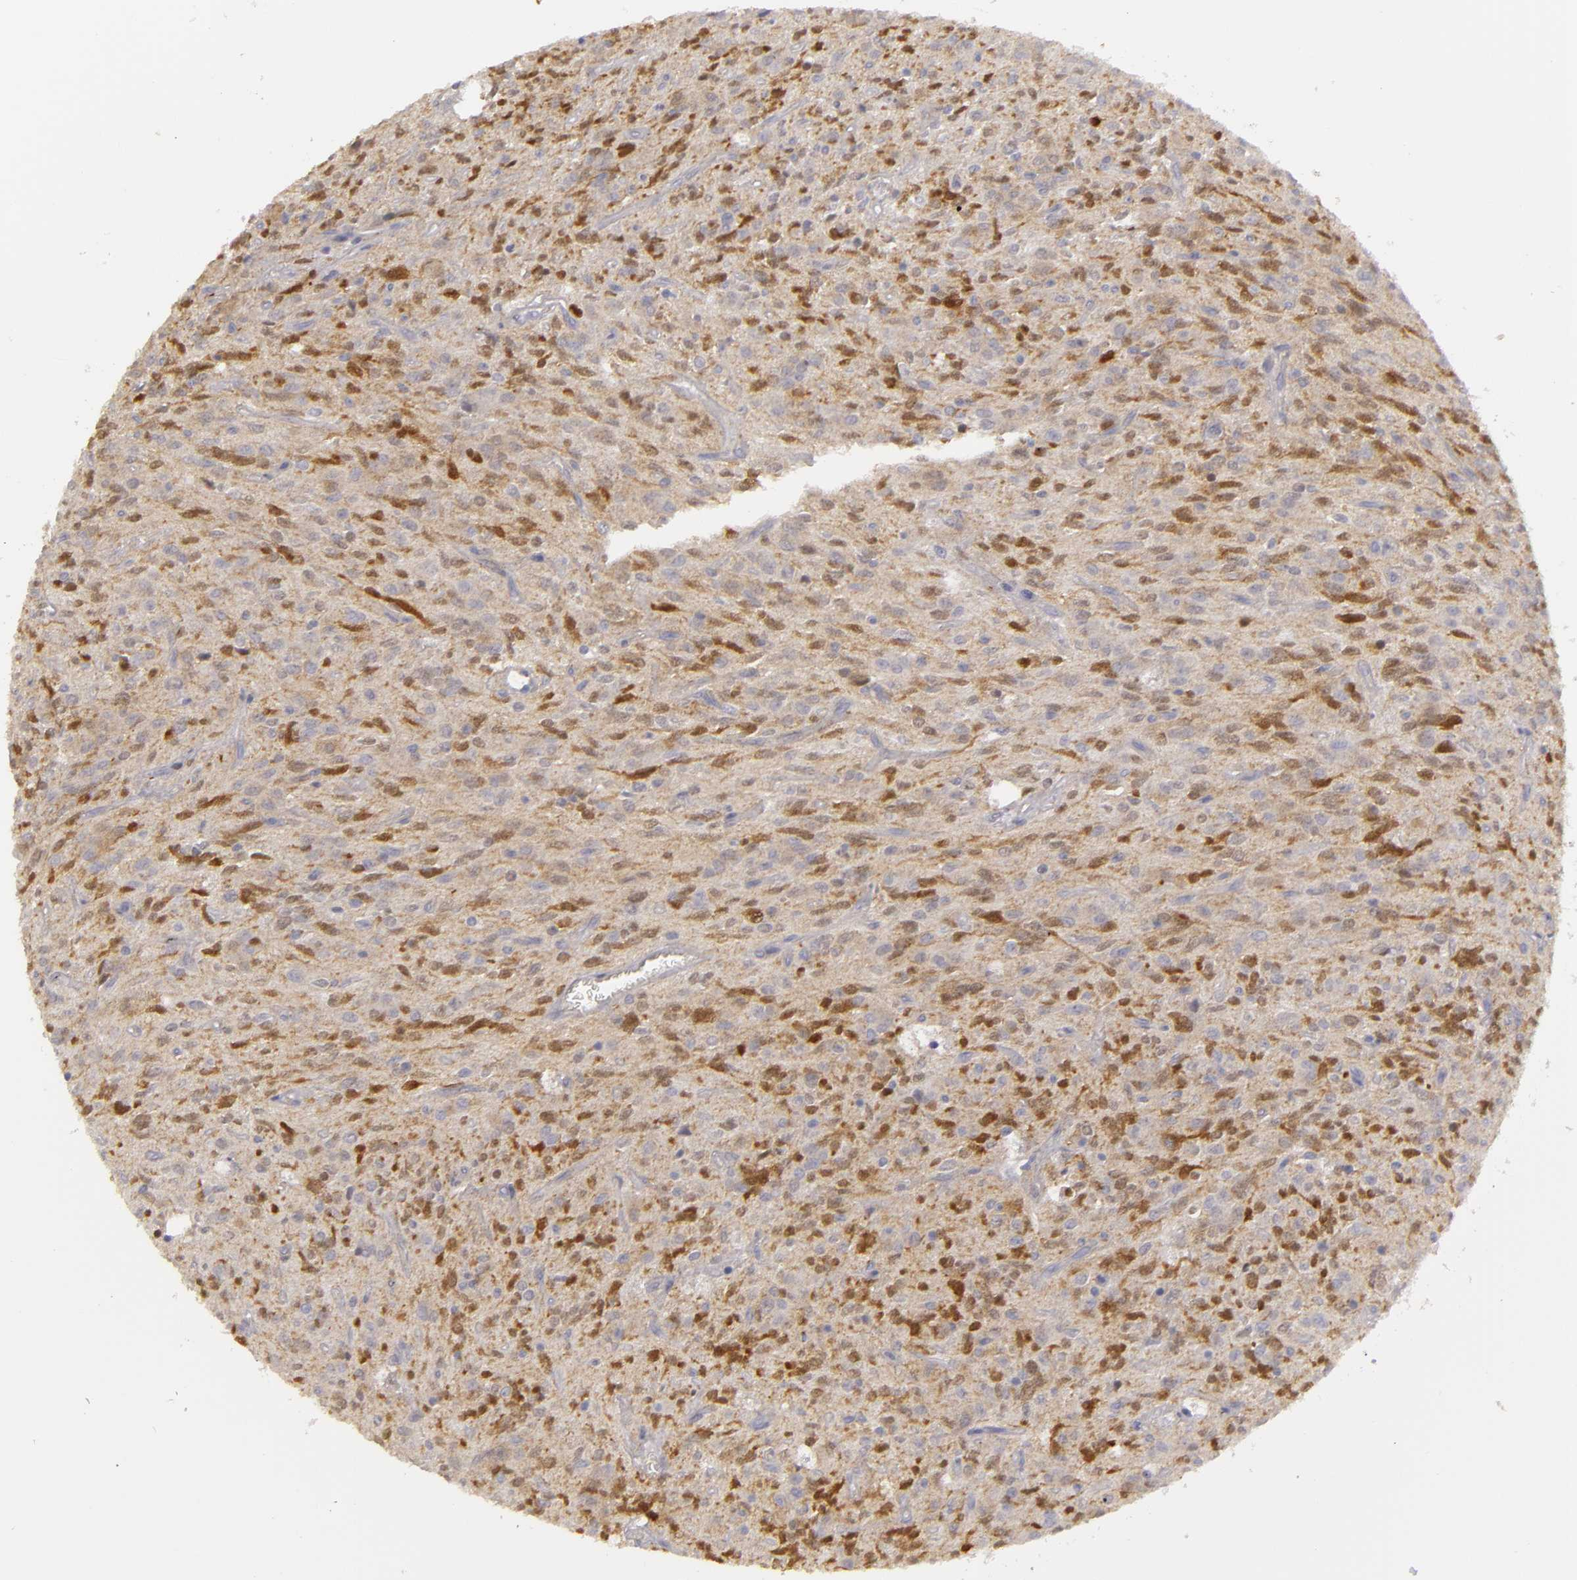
{"staining": {"intensity": "strong", "quantity": "25%-75%", "location": "nuclear"}, "tissue": "glioma", "cell_type": "Tumor cells", "image_type": "cancer", "snomed": [{"axis": "morphology", "description": "Glioma, malignant, Low grade"}, {"axis": "topography", "description": "Brain"}], "caption": "Immunohistochemical staining of malignant low-grade glioma demonstrates high levels of strong nuclear positivity in approximately 25%-75% of tumor cells. Using DAB (3,3'-diaminobenzidine) (brown) and hematoxylin (blue) stains, captured at high magnification using brightfield microscopy.", "gene": "EFS", "patient": {"sex": "female", "age": 15}}